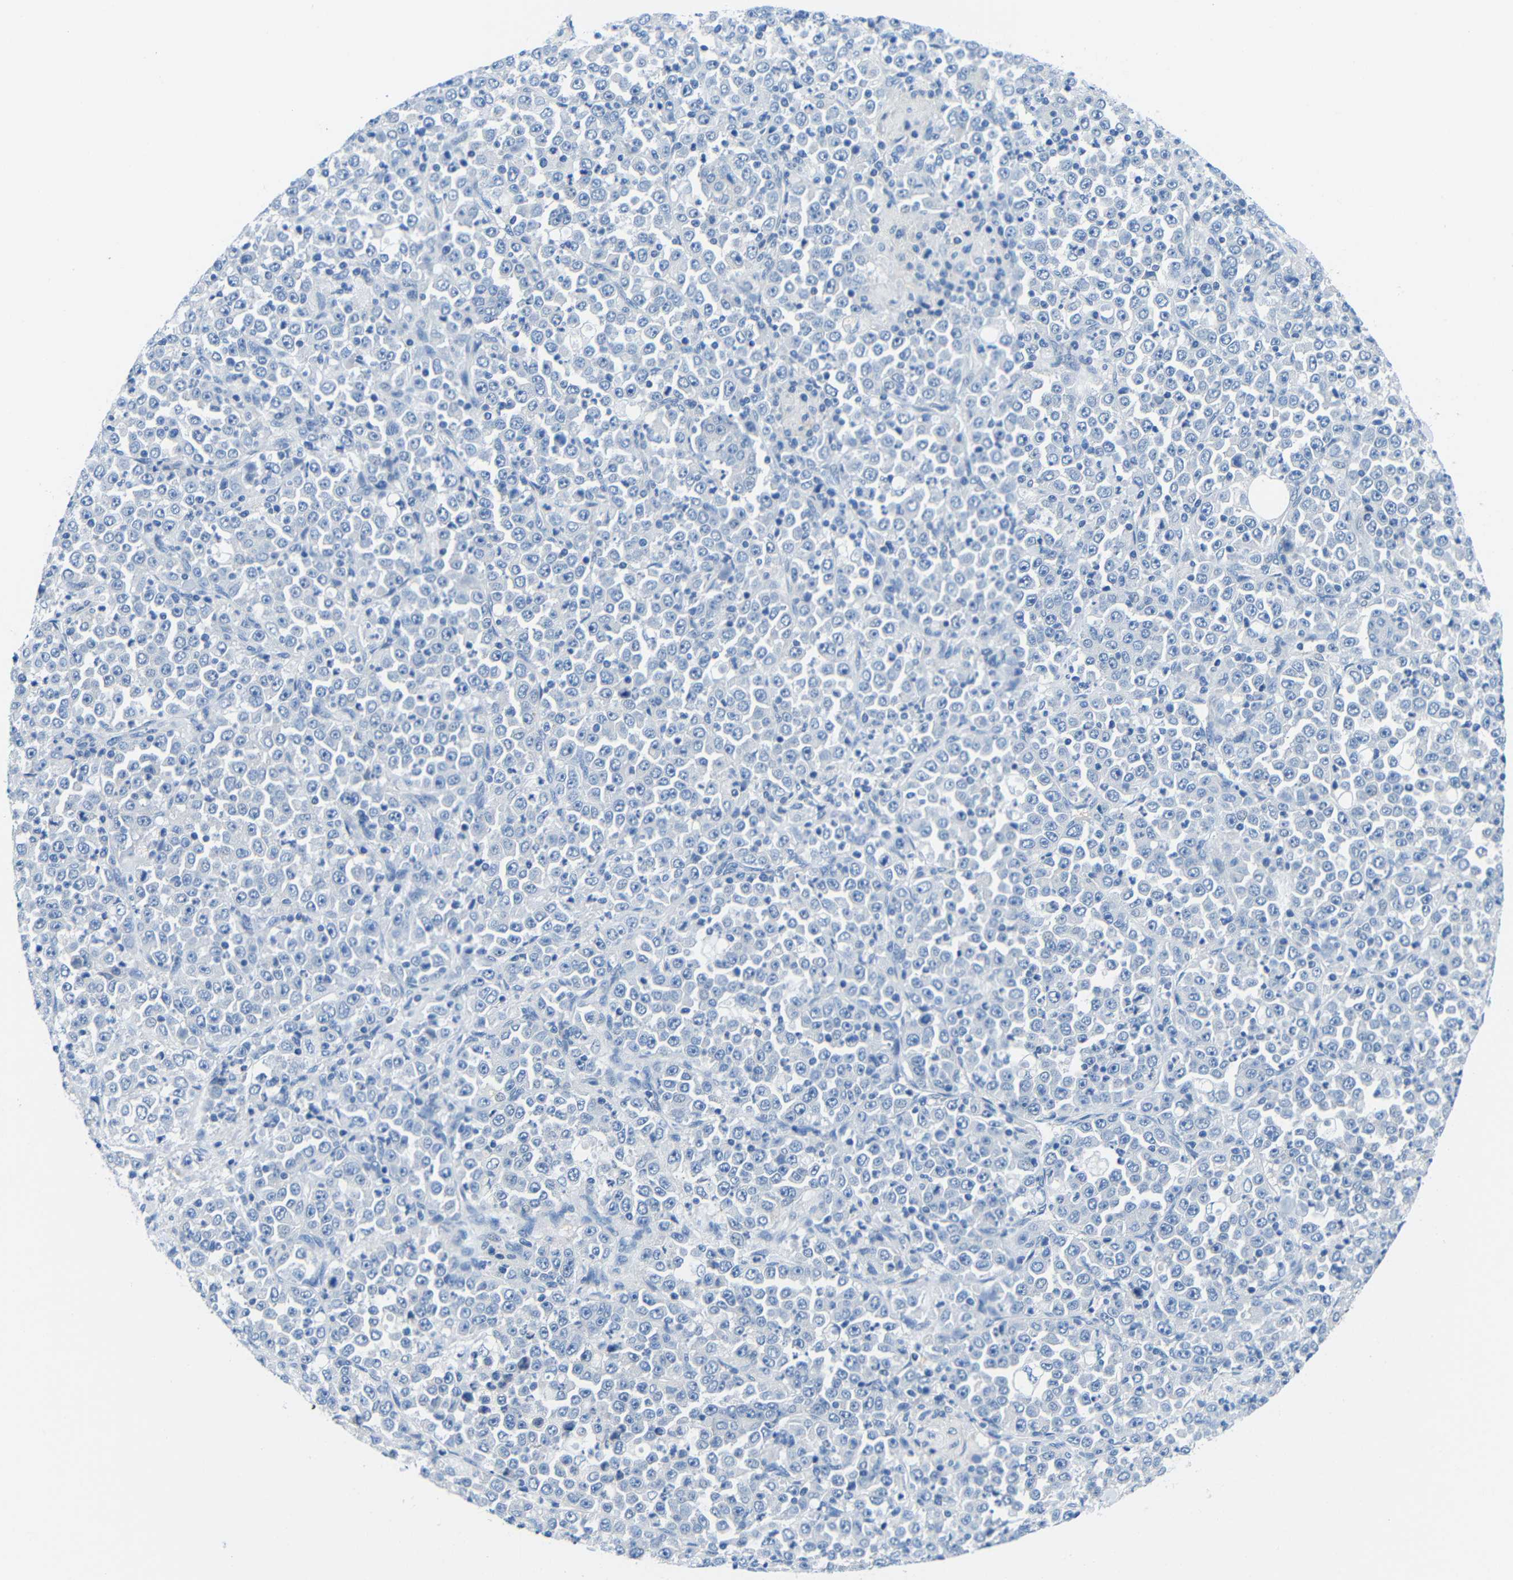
{"staining": {"intensity": "negative", "quantity": "none", "location": "none"}, "tissue": "stomach cancer", "cell_type": "Tumor cells", "image_type": "cancer", "snomed": [{"axis": "morphology", "description": "Normal tissue, NOS"}, {"axis": "morphology", "description": "Adenocarcinoma, NOS"}, {"axis": "topography", "description": "Stomach, upper"}, {"axis": "topography", "description": "Stomach"}], "caption": "Stomach cancer stained for a protein using IHC exhibits no expression tumor cells.", "gene": "NEGR1", "patient": {"sex": "male", "age": 59}}